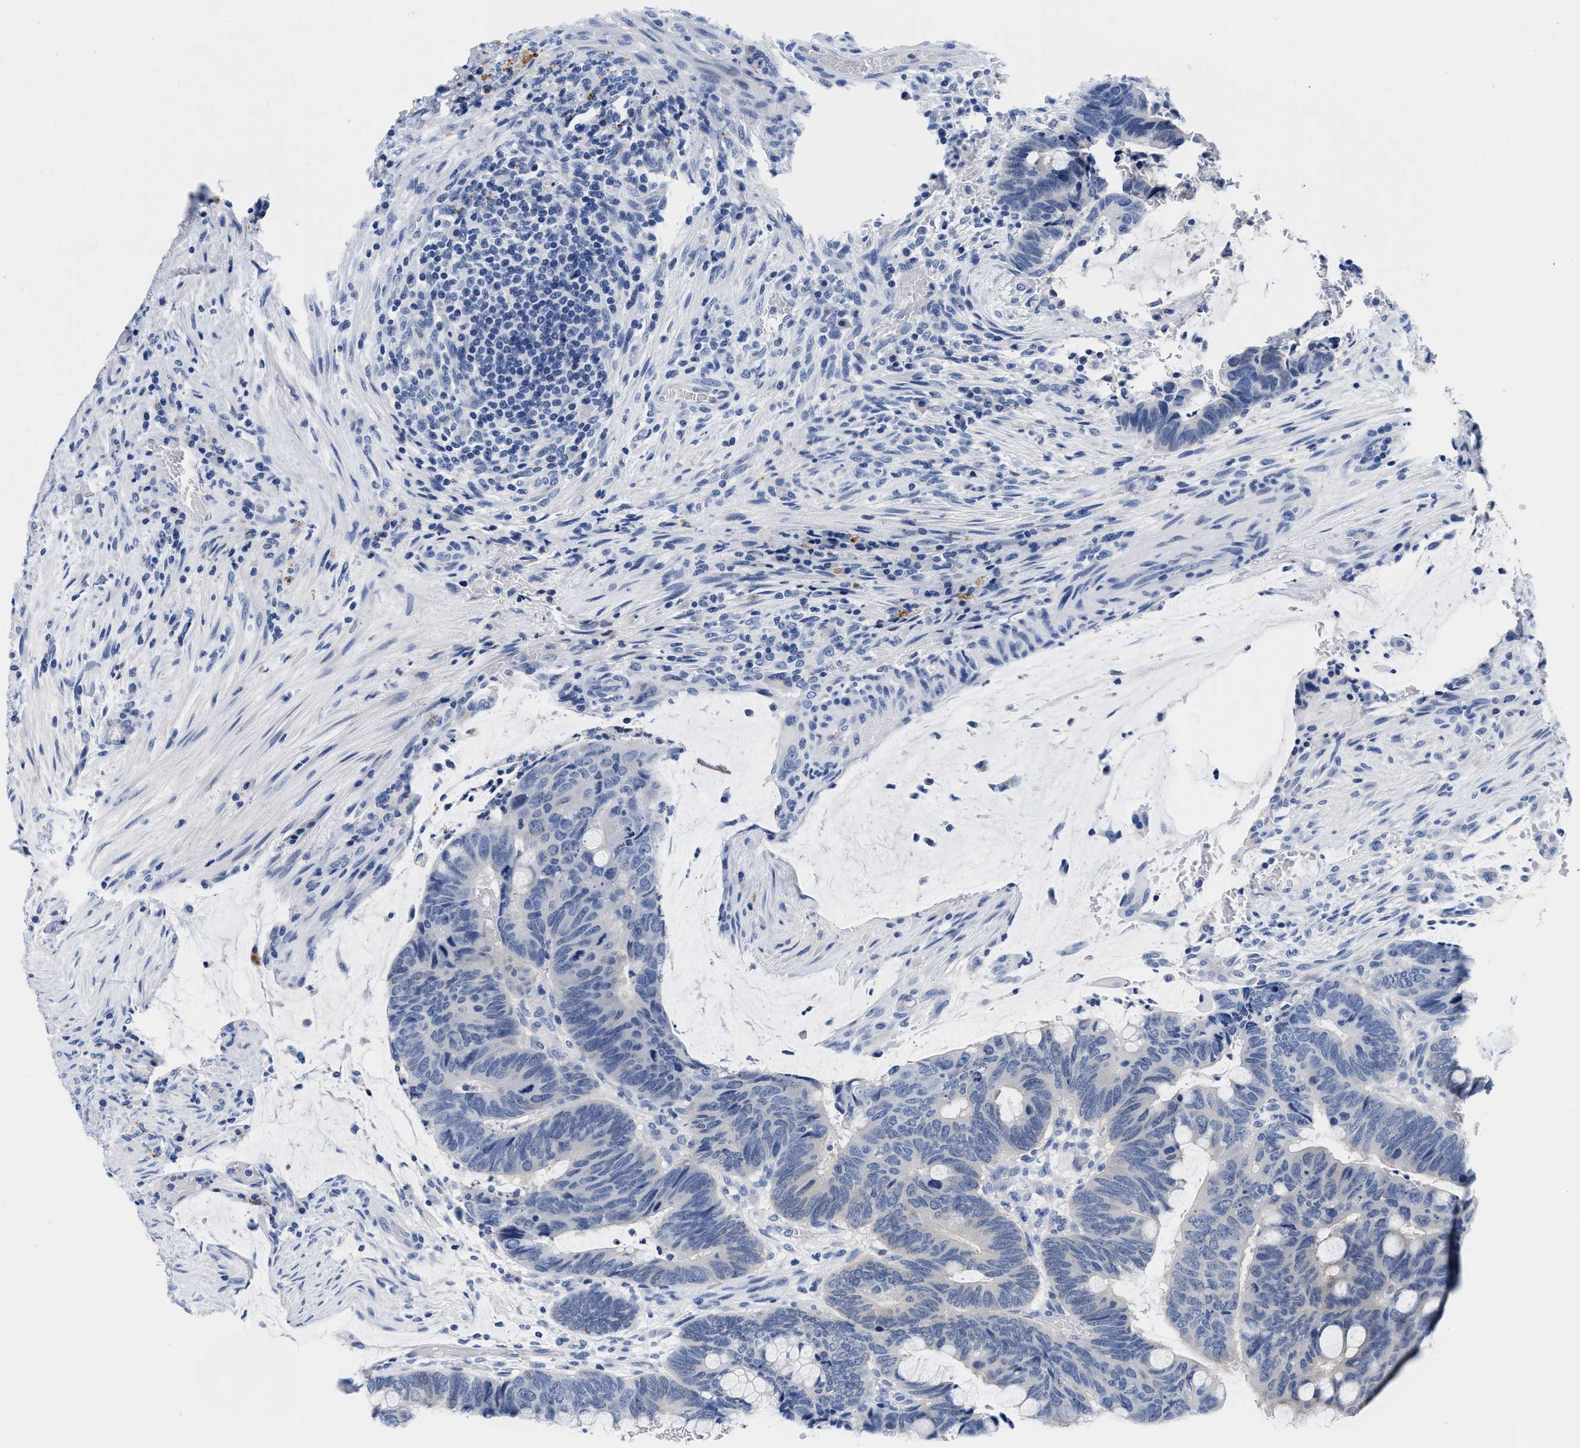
{"staining": {"intensity": "negative", "quantity": "none", "location": "none"}, "tissue": "colorectal cancer", "cell_type": "Tumor cells", "image_type": "cancer", "snomed": [{"axis": "morphology", "description": "Normal tissue, NOS"}, {"axis": "morphology", "description": "Adenocarcinoma, NOS"}, {"axis": "topography", "description": "Rectum"}, {"axis": "topography", "description": "Peripheral nerve tissue"}], "caption": "High power microscopy photomicrograph of an immunohistochemistry (IHC) histopathology image of colorectal cancer, revealing no significant expression in tumor cells.", "gene": "TTC3", "patient": {"sex": "male", "age": 92}}